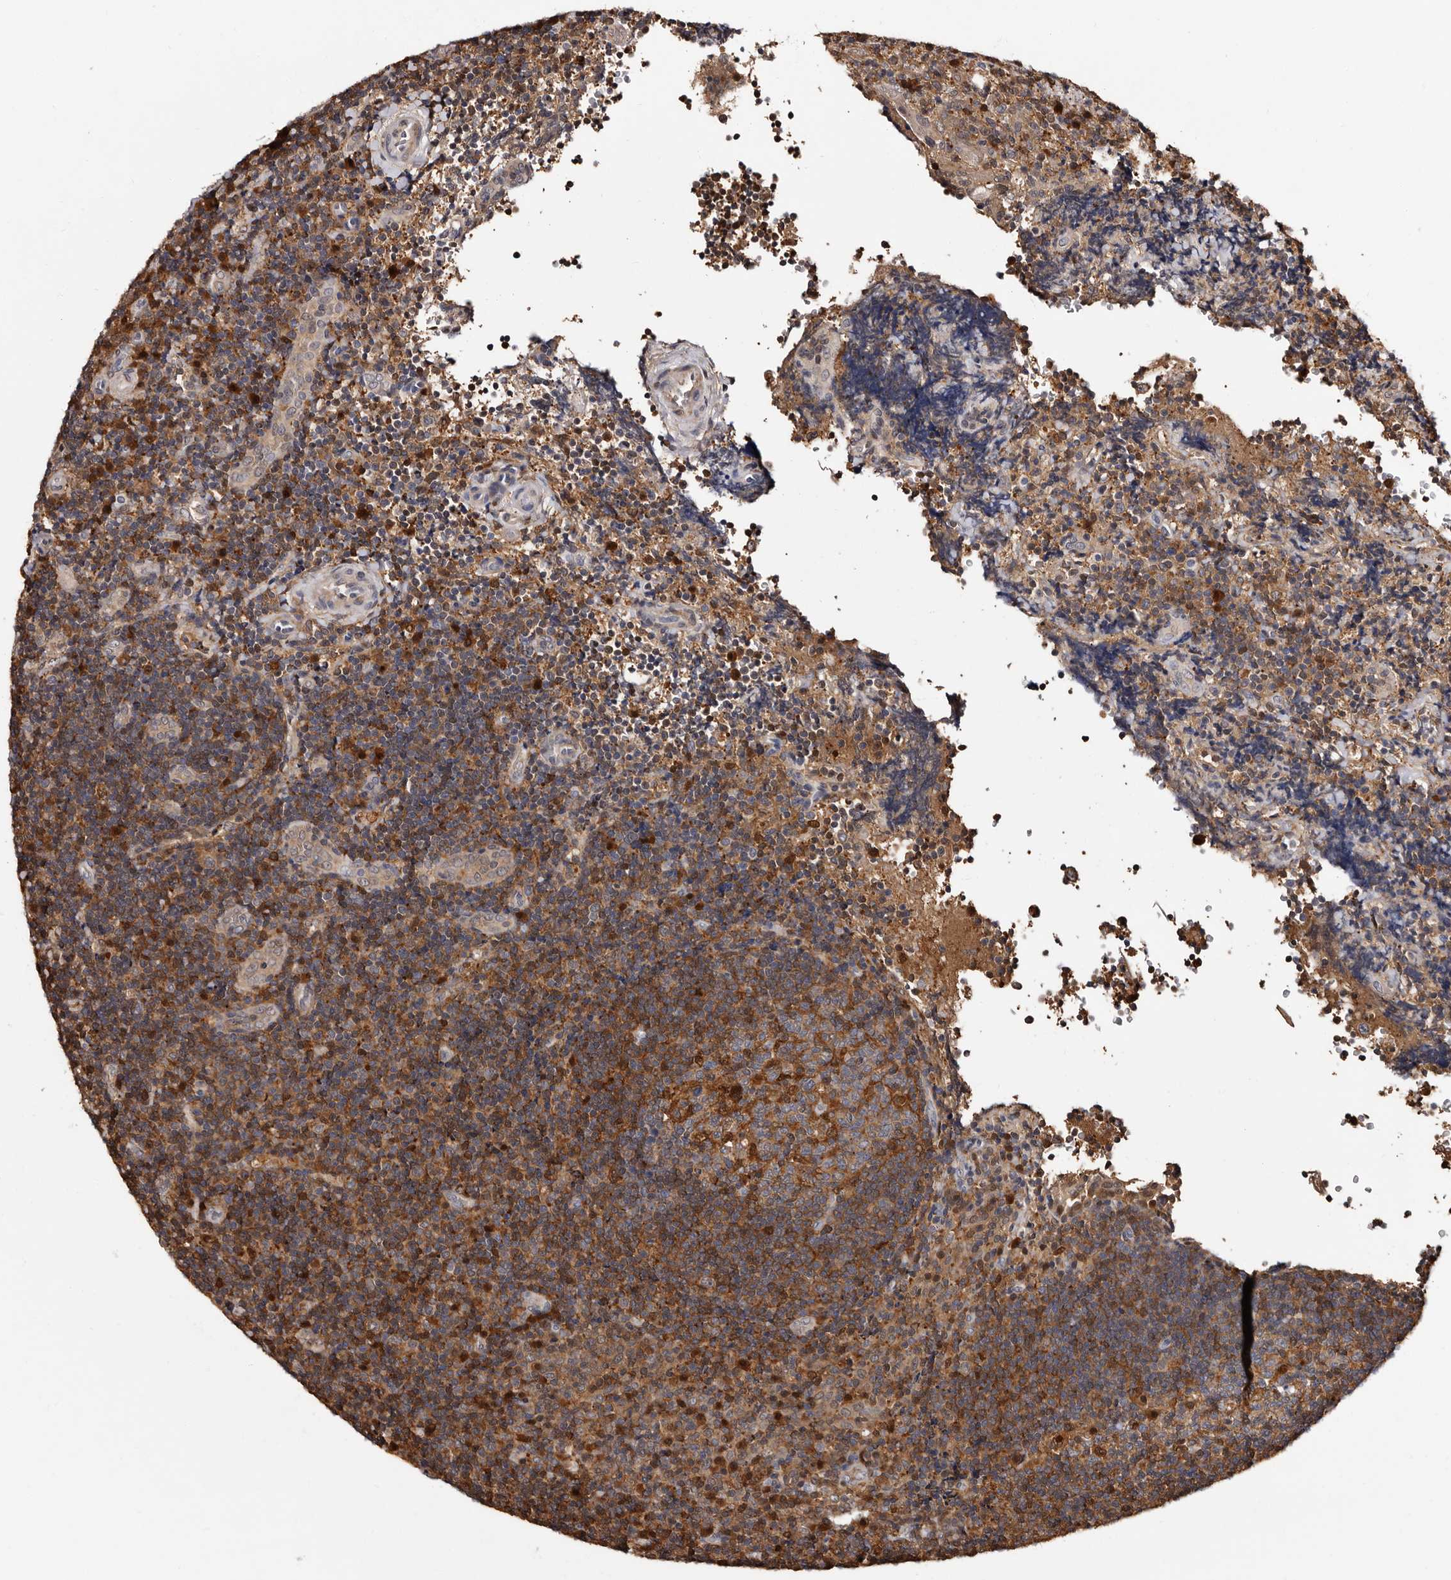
{"staining": {"intensity": "moderate", "quantity": "25%-75%", "location": "cytoplasmic/membranous"}, "tissue": "lymphoma", "cell_type": "Tumor cells", "image_type": "cancer", "snomed": [{"axis": "morphology", "description": "Malignant lymphoma, non-Hodgkin's type, High grade"}, {"axis": "topography", "description": "Tonsil"}], "caption": "Brown immunohistochemical staining in malignant lymphoma, non-Hodgkin's type (high-grade) reveals moderate cytoplasmic/membranous expression in about 25%-75% of tumor cells.", "gene": "DNPH1", "patient": {"sex": "female", "age": 36}}